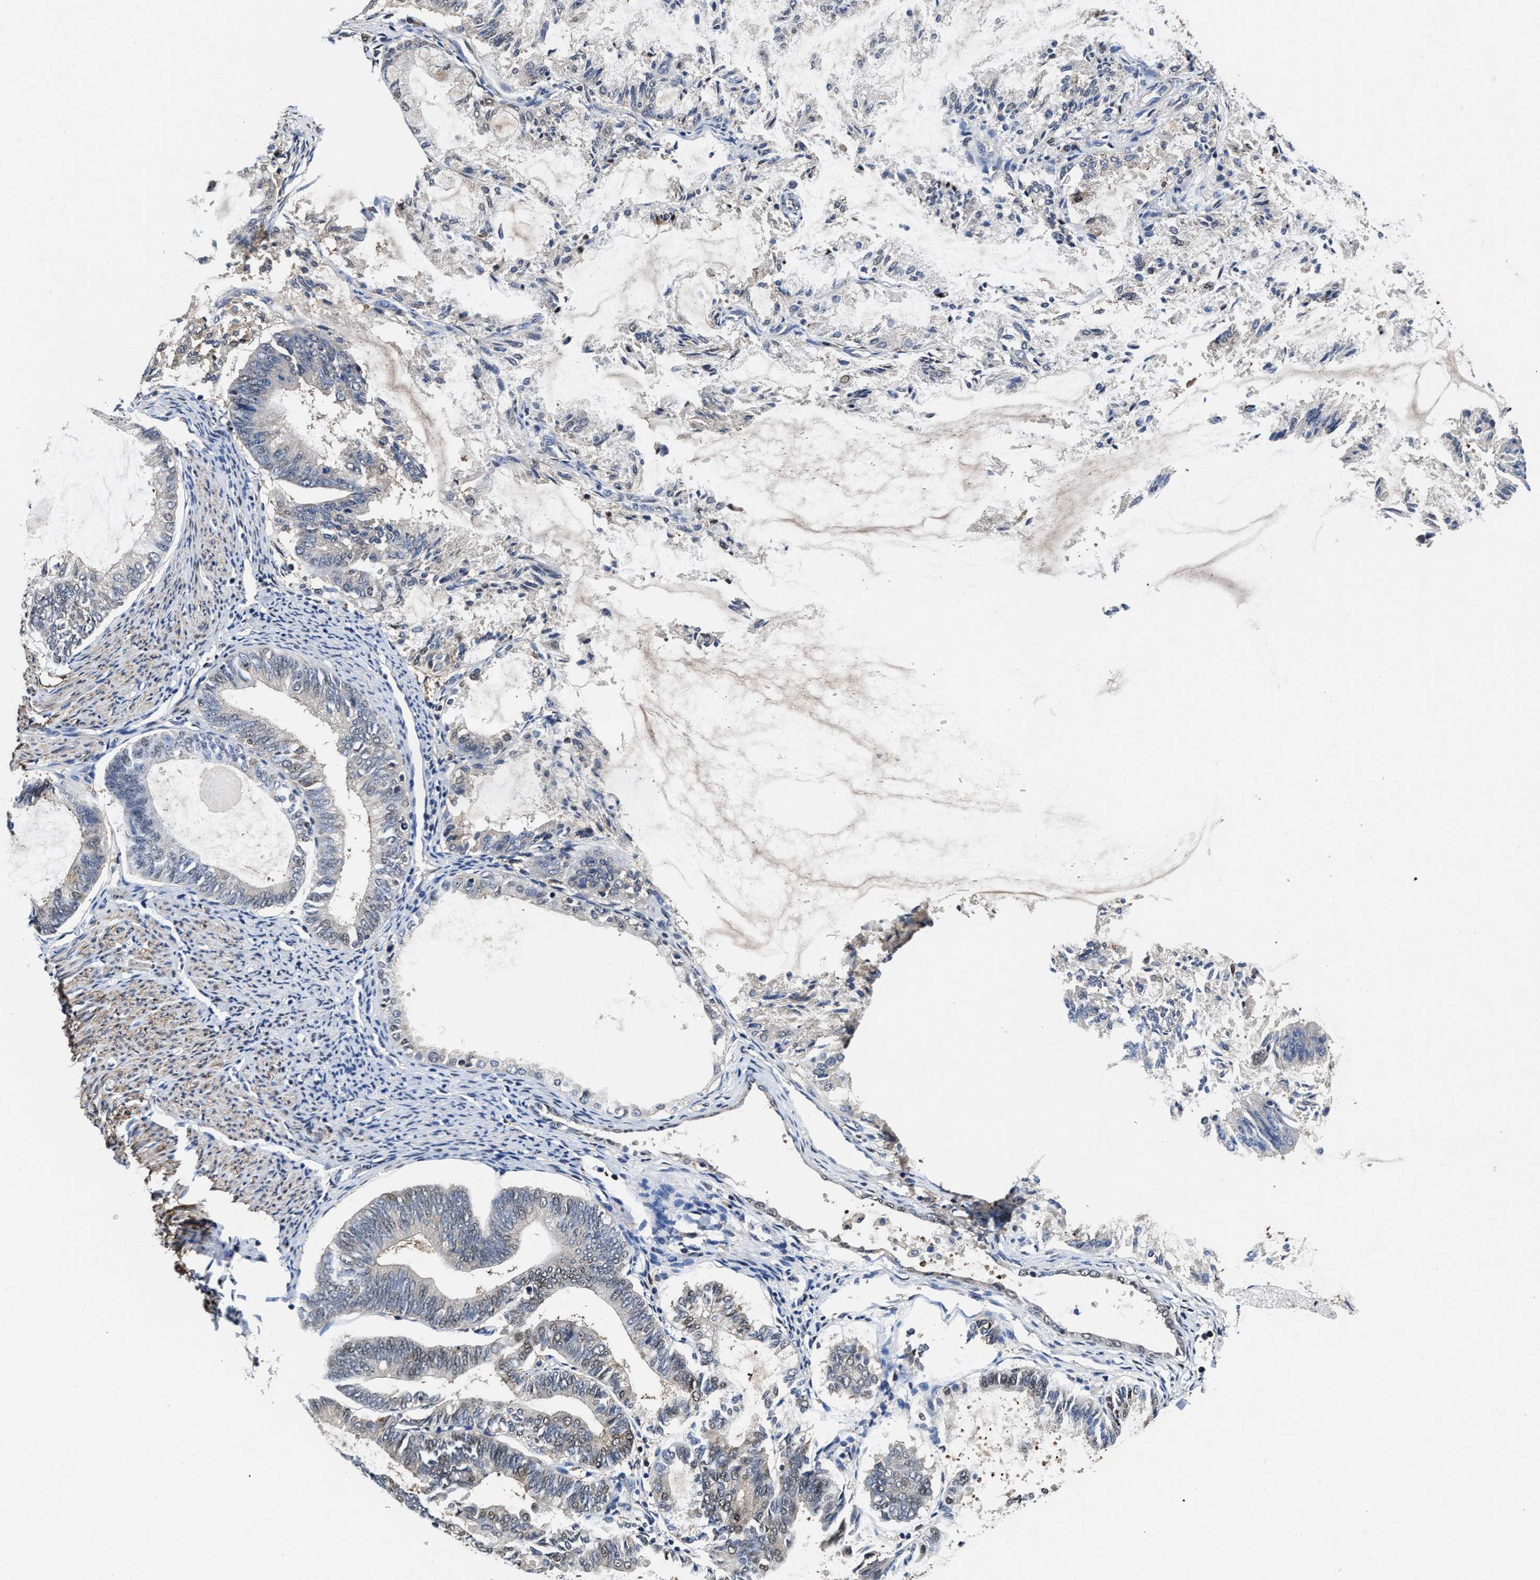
{"staining": {"intensity": "weak", "quantity": "25%-75%", "location": "nuclear"}, "tissue": "endometrial cancer", "cell_type": "Tumor cells", "image_type": "cancer", "snomed": [{"axis": "morphology", "description": "Adenocarcinoma, NOS"}, {"axis": "topography", "description": "Endometrium"}], "caption": "This photomicrograph demonstrates adenocarcinoma (endometrial) stained with immunohistochemistry (IHC) to label a protein in brown. The nuclear of tumor cells show weak positivity for the protein. Nuclei are counter-stained blue.", "gene": "KIF12", "patient": {"sex": "female", "age": 86}}